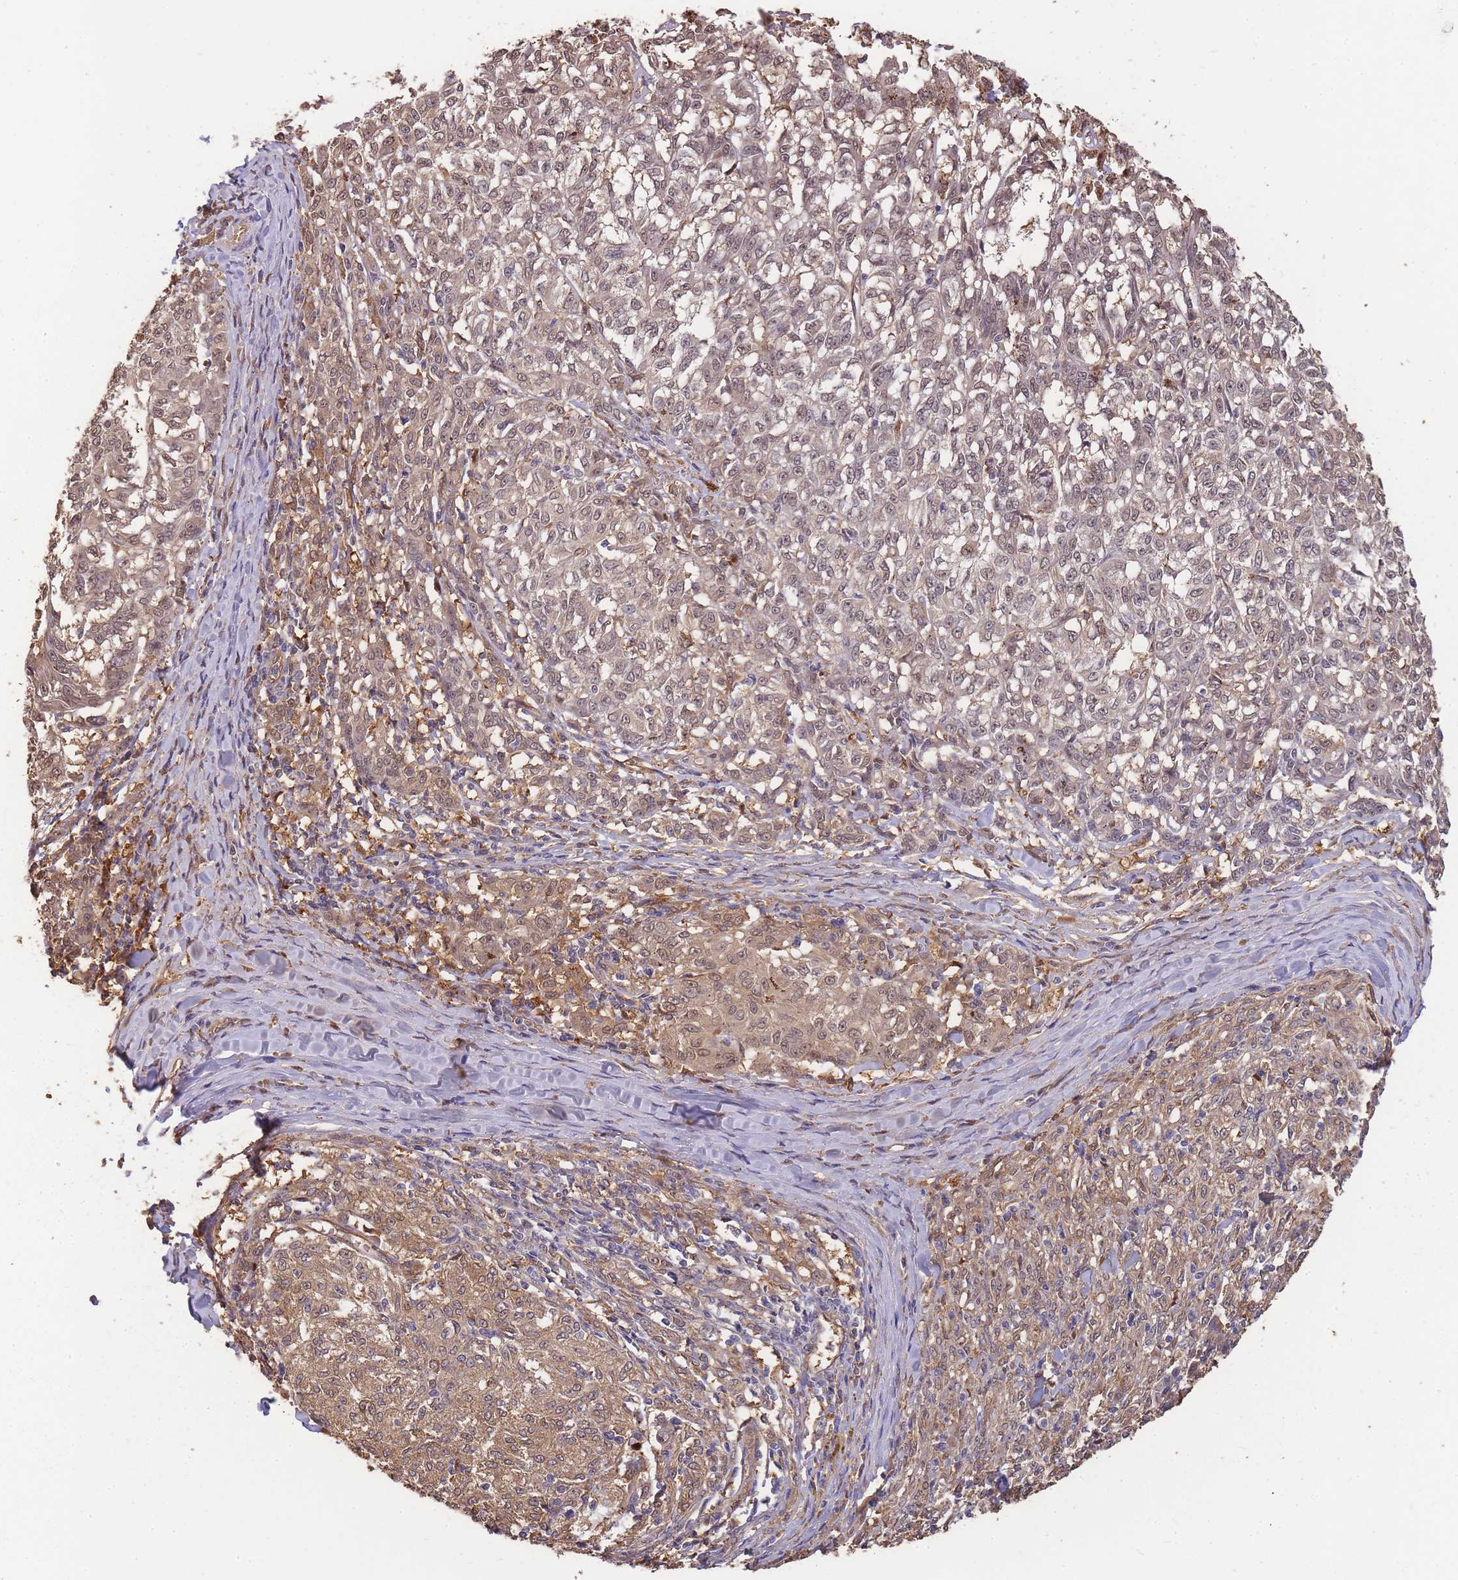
{"staining": {"intensity": "moderate", "quantity": "25%-75%", "location": "cytoplasmic/membranous"}, "tissue": "melanoma", "cell_type": "Tumor cells", "image_type": "cancer", "snomed": [{"axis": "morphology", "description": "Malignant melanoma, NOS"}, {"axis": "topography", "description": "Skin"}], "caption": "The histopathology image exhibits a brown stain indicating the presence of a protein in the cytoplasmic/membranous of tumor cells in melanoma.", "gene": "CDKN2AIPNL", "patient": {"sex": "female", "age": 72}}